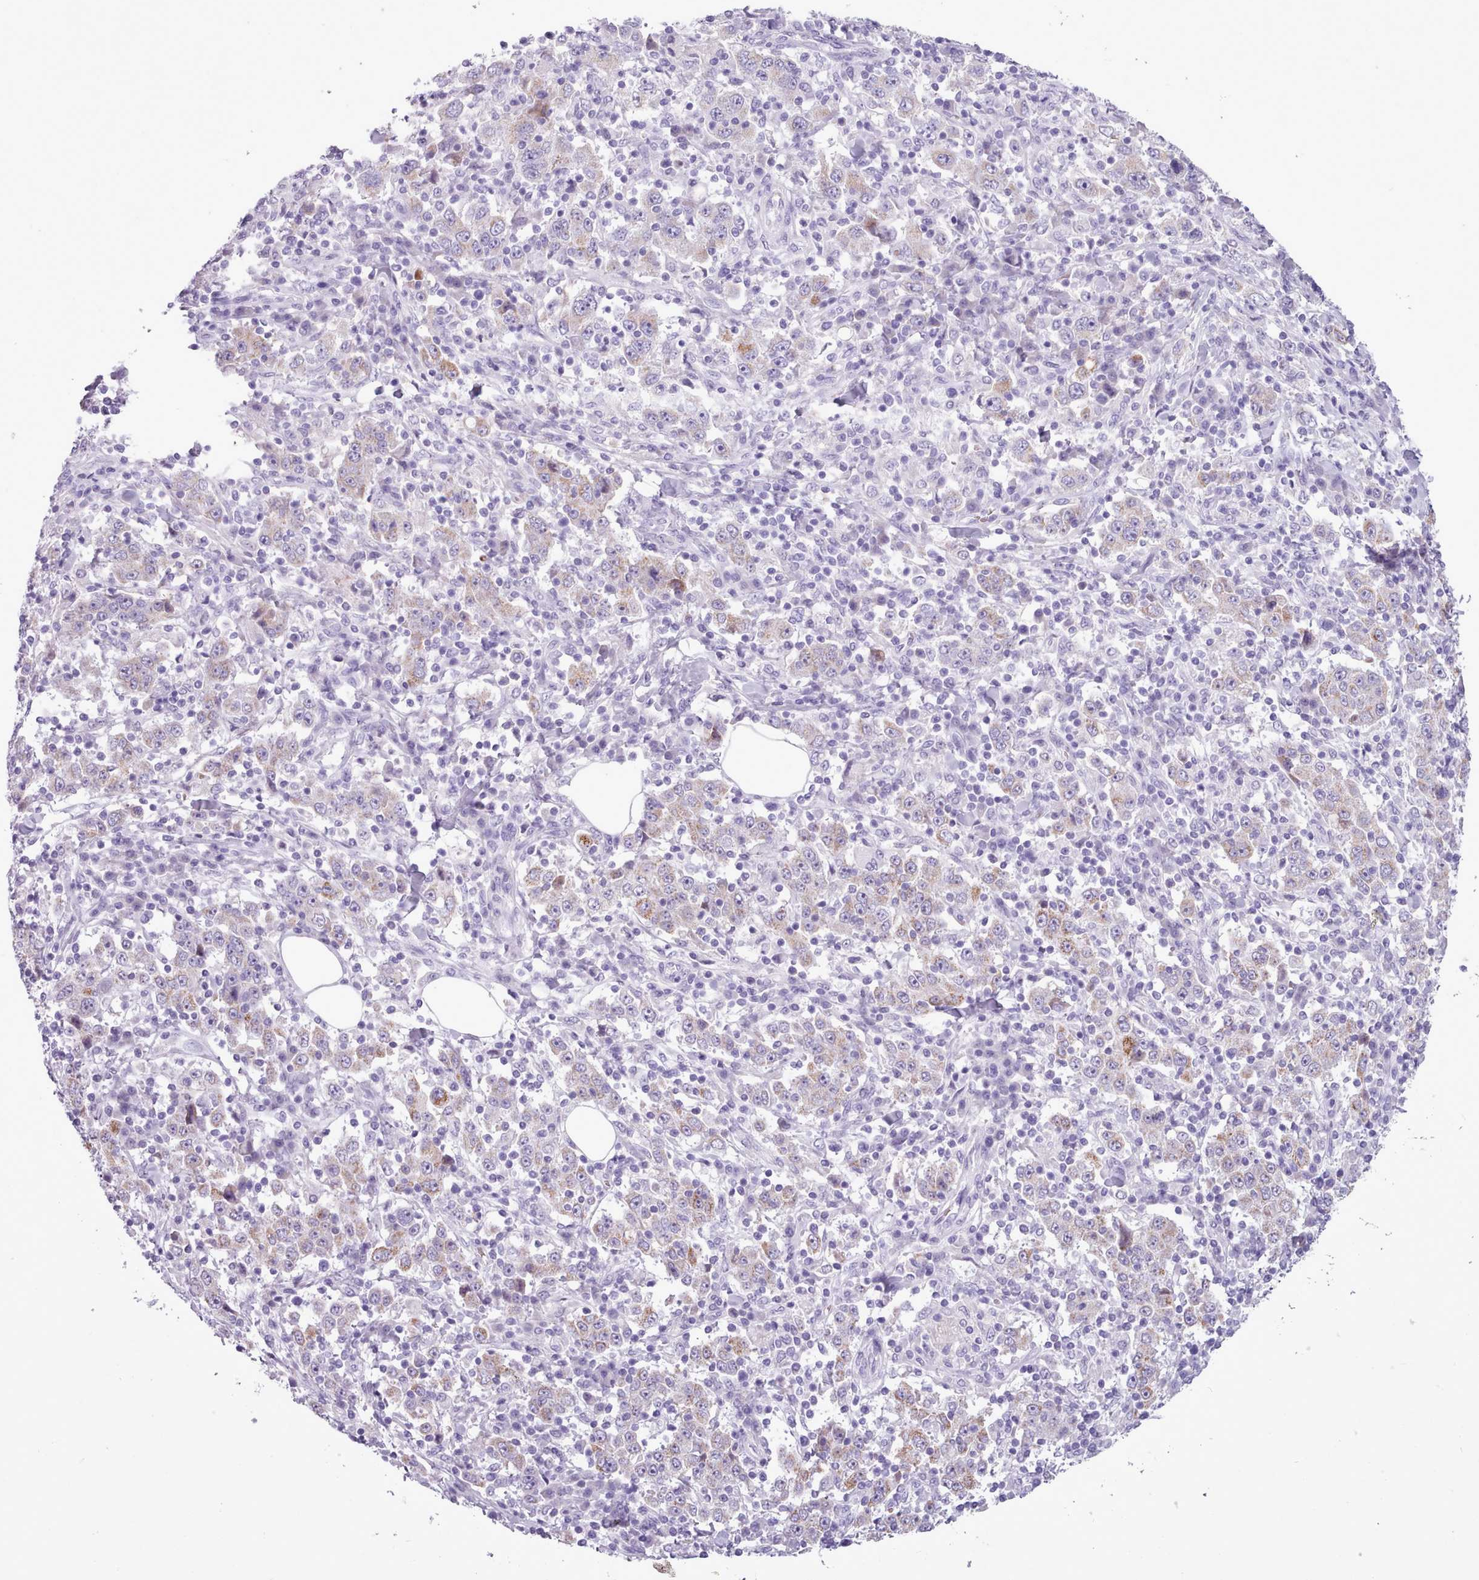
{"staining": {"intensity": "moderate", "quantity": "25%-75%", "location": "cytoplasmic/membranous"}, "tissue": "stomach cancer", "cell_type": "Tumor cells", "image_type": "cancer", "snomed": [{"axis": "morphology", "description": "Normal tissue, NOS"}, {"axis": "morphology", "description": "Adenocarcinoma, NOS"}, {"axis": "topography", "description": "Stomach, upper"}, {"axis": "topography", "description": "Stomach"}], "caption": "Adenocarcinoma (stomach) tissue shows moderate cytoplasmic/membranous staining in approximately 25%-75% of tumor cells, visualized by immunohistochemistry. (IHC, brightfield microscopy, high magnification).", "gene": "AK4", "patient": {"sex": "male", "age": 59}}